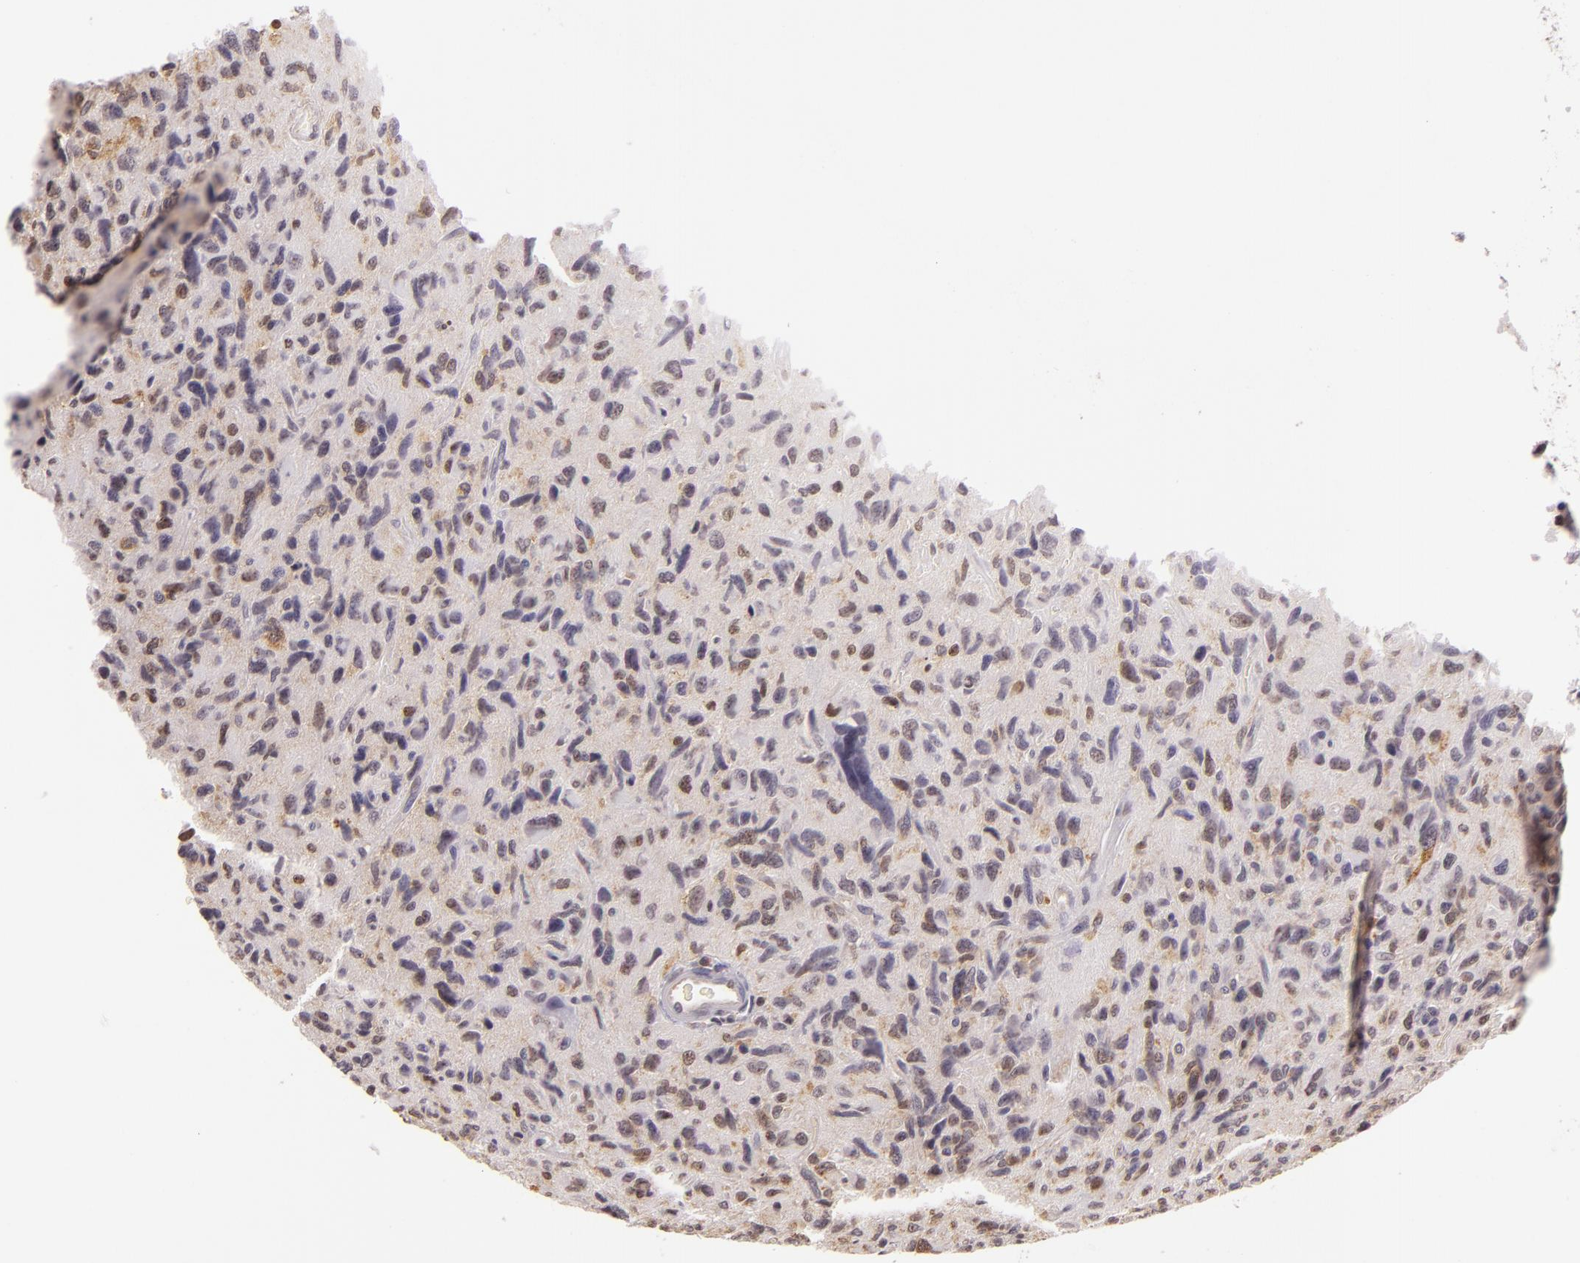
{"staining": {"intensity": "weak", "quantity": "25%-75%", "location": "cytoplasmic/membranous"}, "tissue": "glioma", "cell_type": "Tumor cells", "image_type": "cancer", "snomed": [{"axis": "morphology", "description": "Glioma, malignant, High grade"}, {"axis": "topography", "description": "Brain"}], "caption": "Immunohistochemistry (IHC) (DAB (3,3'-diaminobenzidine)) staining of human glioma reveals weak cytoplasmic/membranous protein positivity in approximately 25%-75% of tumor cells. (DAB = brown stain, brightfield microscopy at high magnification).", "gene": "IMPDH1", "patient": {"sex": "female", "age": 60}}